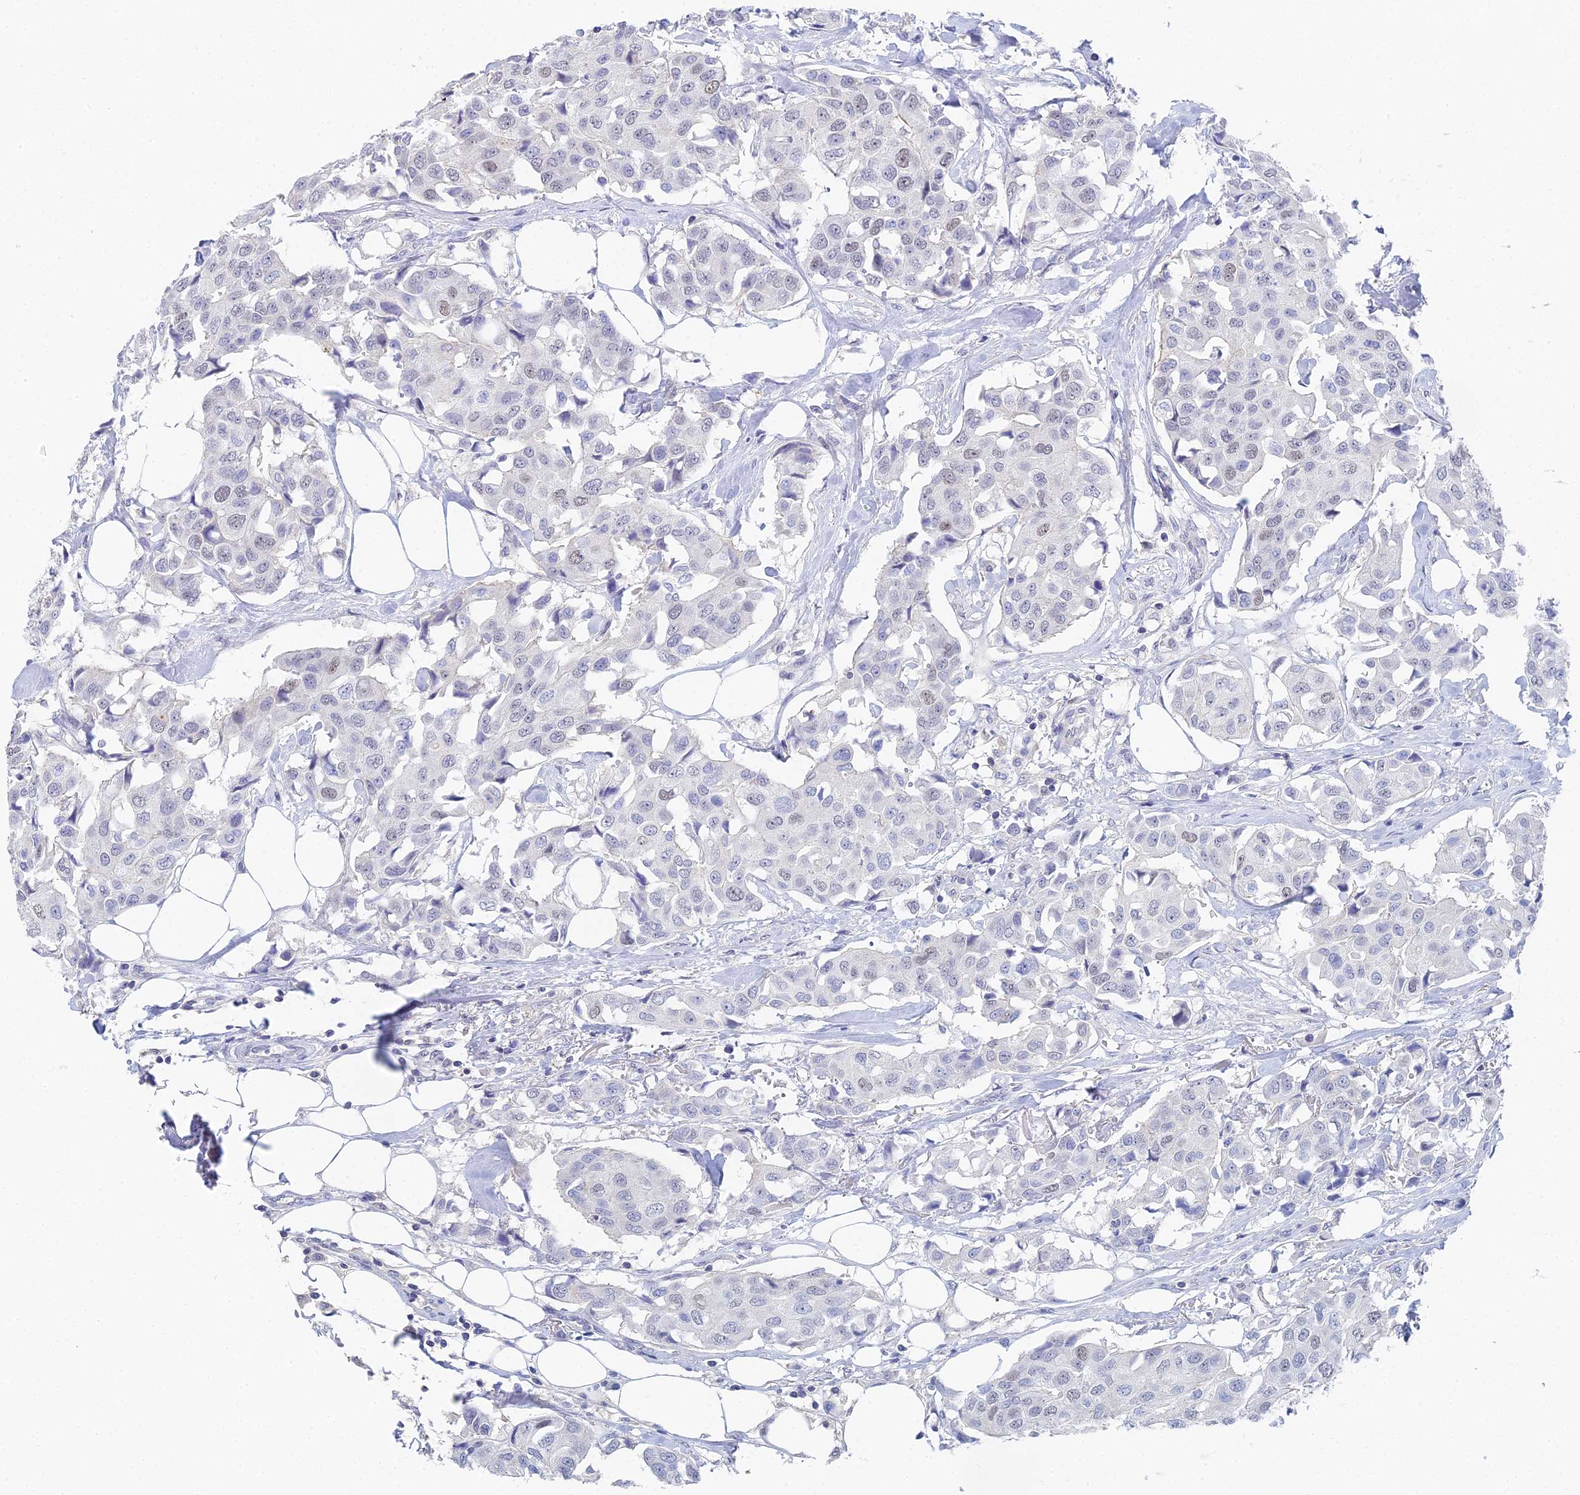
{"staining": {"intensity": "negative", "quantity": "none", "location": "none"}, "tissue": "breast cancer", "cell_type": "Tumor cells", "image_type": "cancer", "snomed": [{"axis": "morphology", "description": "Duct carcinoma"}, {"axis": "topography", "description": "Breast"}], "caption": "DAB (3,3'-diaminobenzidine) immunohistochemical staining of breast cancer demonstrates no significant positivity in tumor cells. The staining was performed using DAB (3,3'-diaminobenzidine) to visualize the protein expression in brown, while the nuclei were stained in blue with hematoxylin (Magnification: 20x).", "gene": "MCM2", "patient": {"sex": "female", "age": 80}}